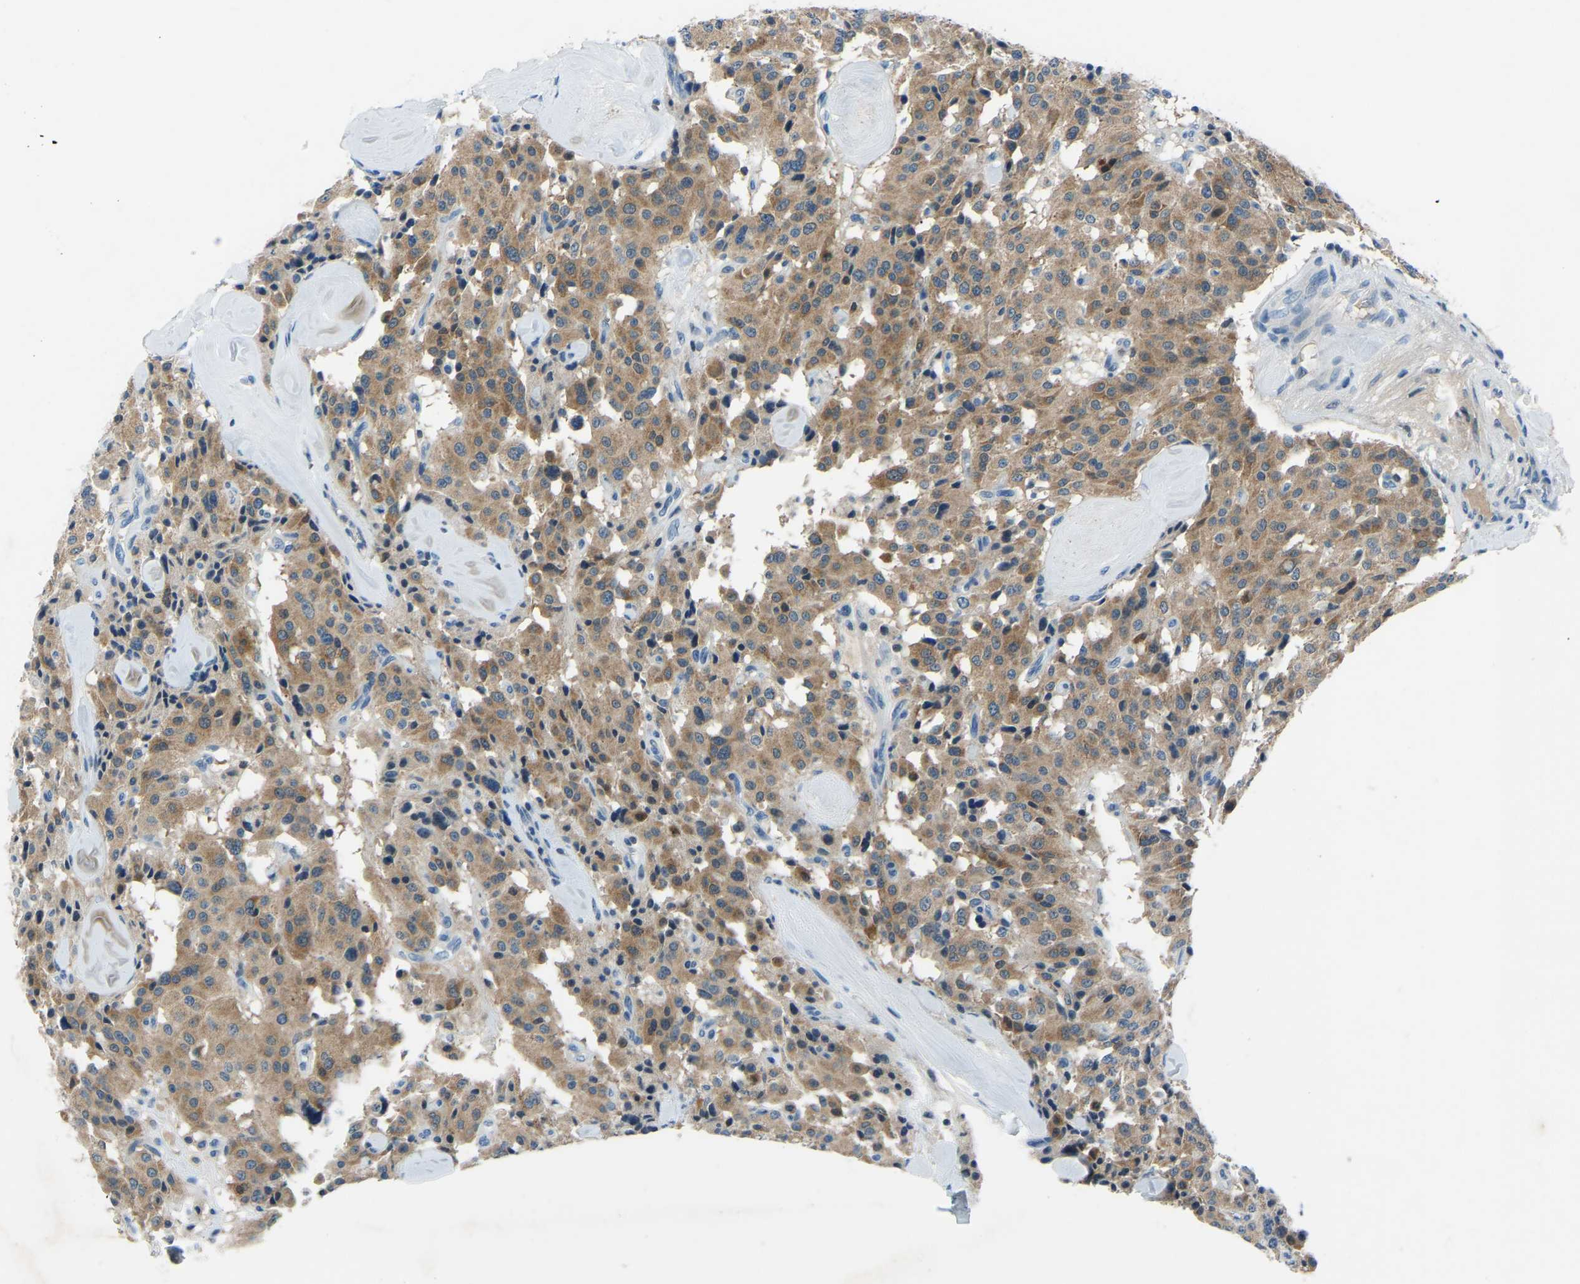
{"staining": {"intensity": "moderate", "quantity": ">75%", "location": "cytoplasmic/membranous"}, "tissue": "carcinoid", "cell_type": "Tumor cells", "image_type": "cancer", "snomed": [{"axis": "morphology", "description": "Carcinoid, malignant, NOS"}, {"axis": "topography", "description": "Lung"}], "caption": "Carcinoid stained with DAB (3,3'-diaminobenzidine) immunohistochemistry exhibits medium levels of moderate cytoplasmic/membranous staining in about >75% of tumor cells.", "gene": "XIRP1", "patient": {"sex": "male", "age": 30}}